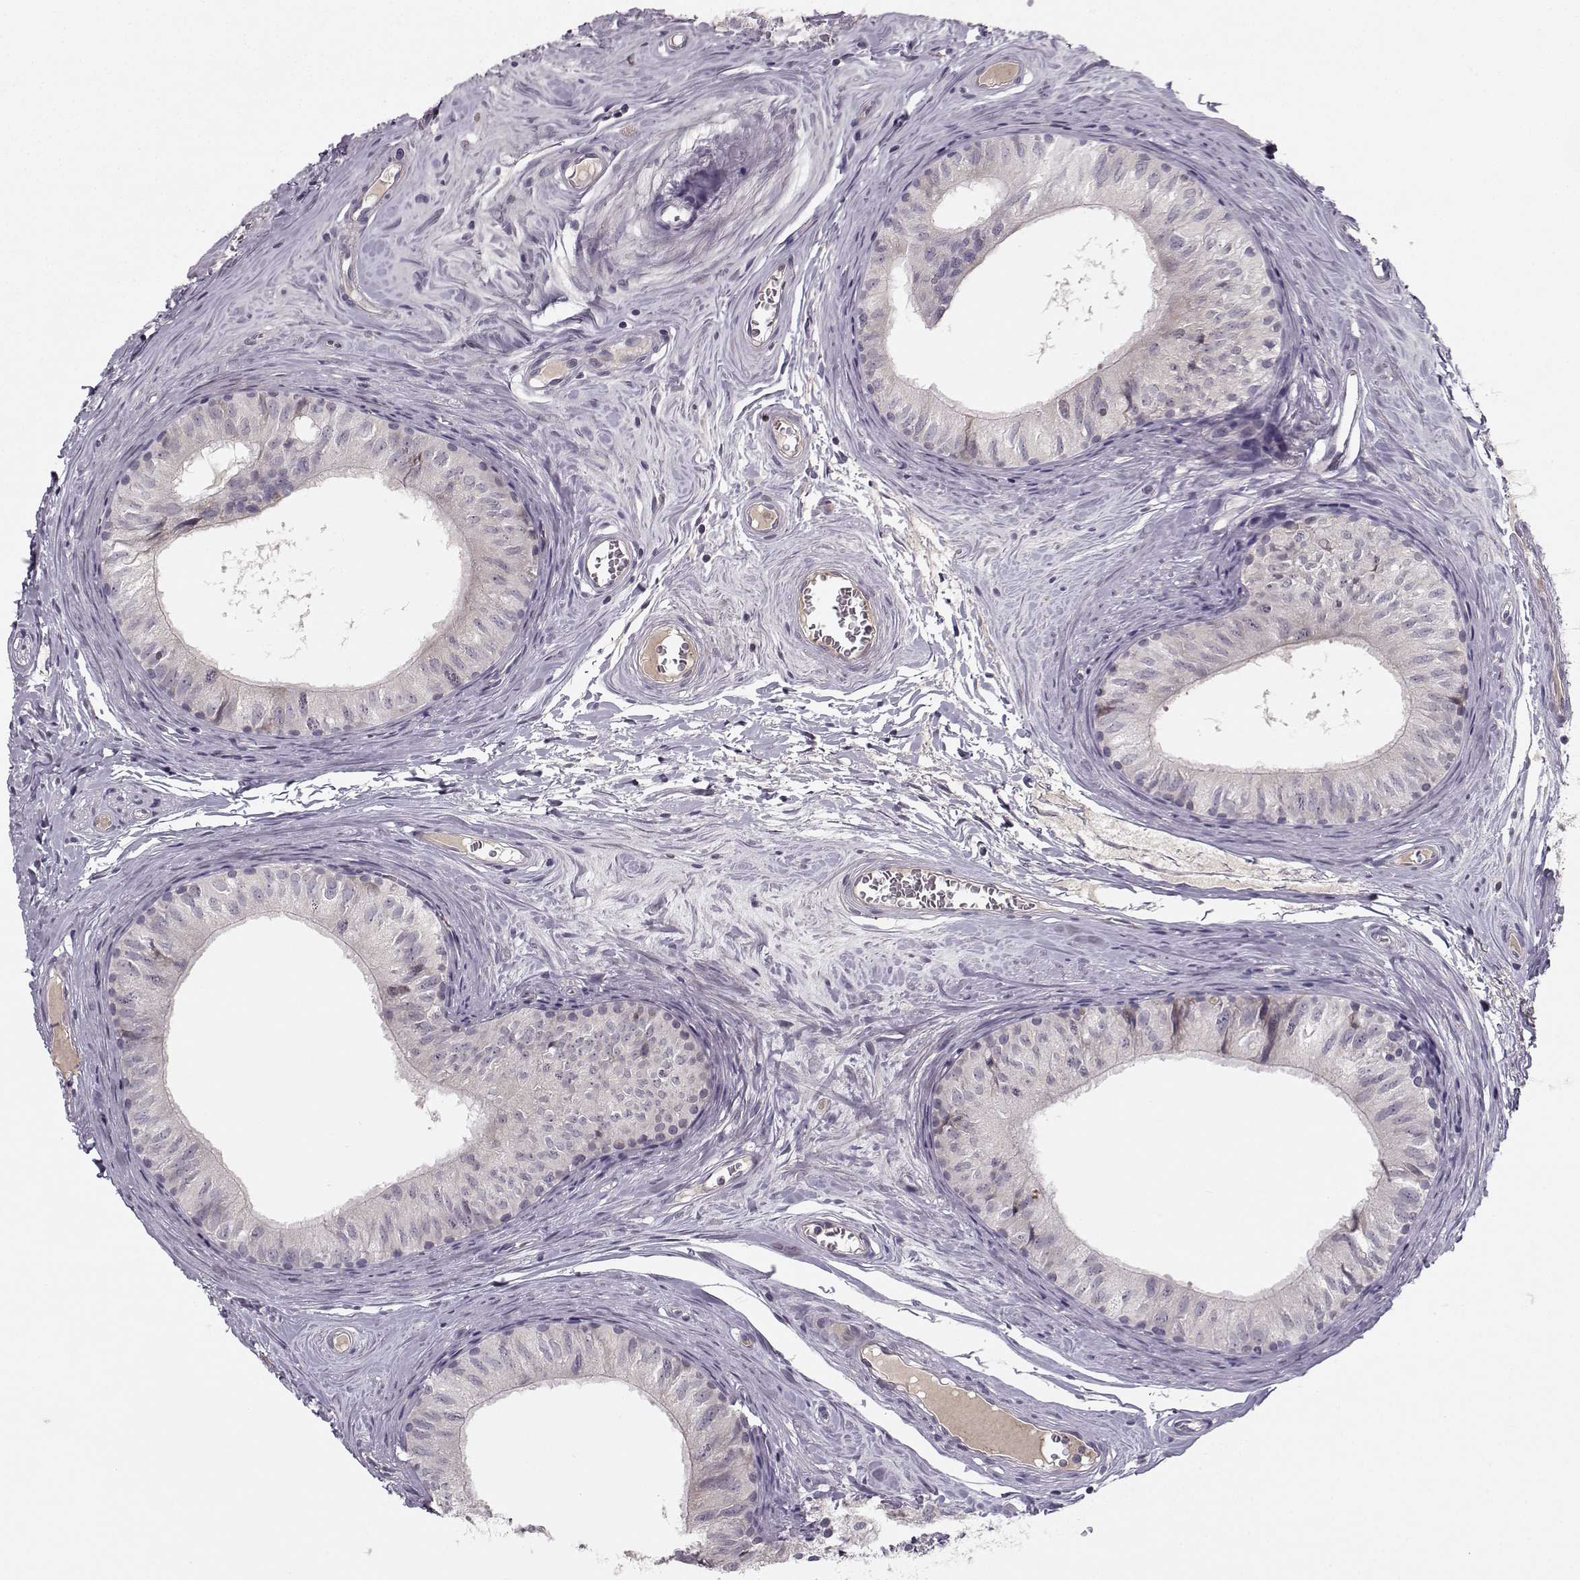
{"staining": {"intensity": "negative", "quantity": "none", "location": "none"}, "tissue": "epididymis", "cell_type": "Glandular cells", "image_type": "normal", "snomed": [{"axis": "morphology", "description": "Normal tissue, NOS"}, {"axis": "topography", "description": "Epididymis"}], "caption": "Glandular cells are negative for protein expression in normal human epididymis. (DAB (3,3'-diaminobenzidine) immunohistochemistry with hematoxylin counter stain).", "gene": "OPRD1", "patient": {"sex": "male", "age": 52}}